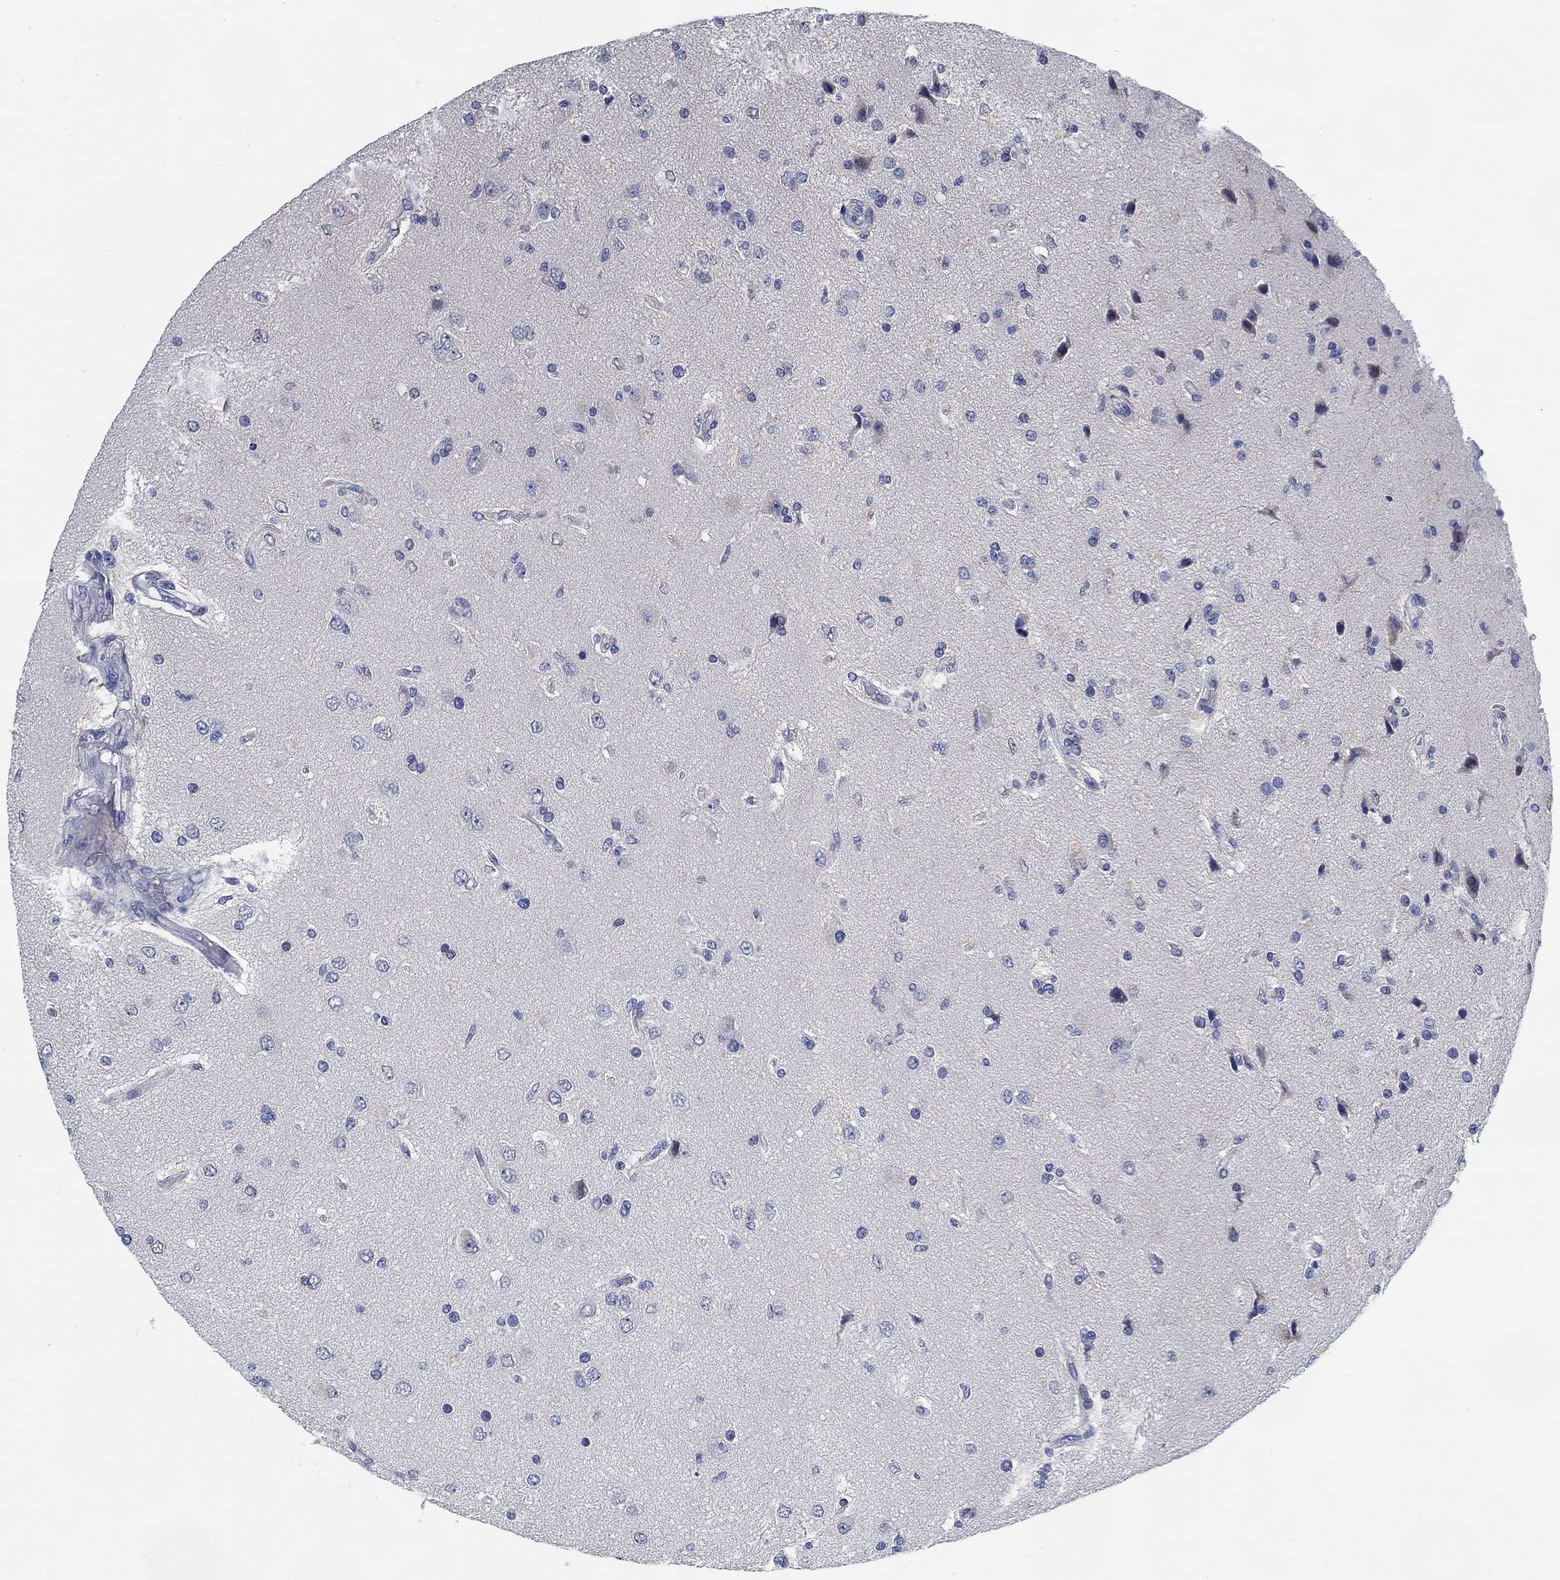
{"staining": {"intensity": "negative", "quantity": "none", "location": "none"}, "tissue": "glioma", "cell_type": "Tumor cells", "image_type": "cancer", "snomed": [{"axis": "morphology", "description": "Glioma, malignant, High grade"}, {"axis": "topography", "description": "Brain"}], "caption": "The image reveals no staining of tumor cells in high-grade glioma (malignant).", "gene": "DAZL", "patient": {"sex": "male", "age": 56}}